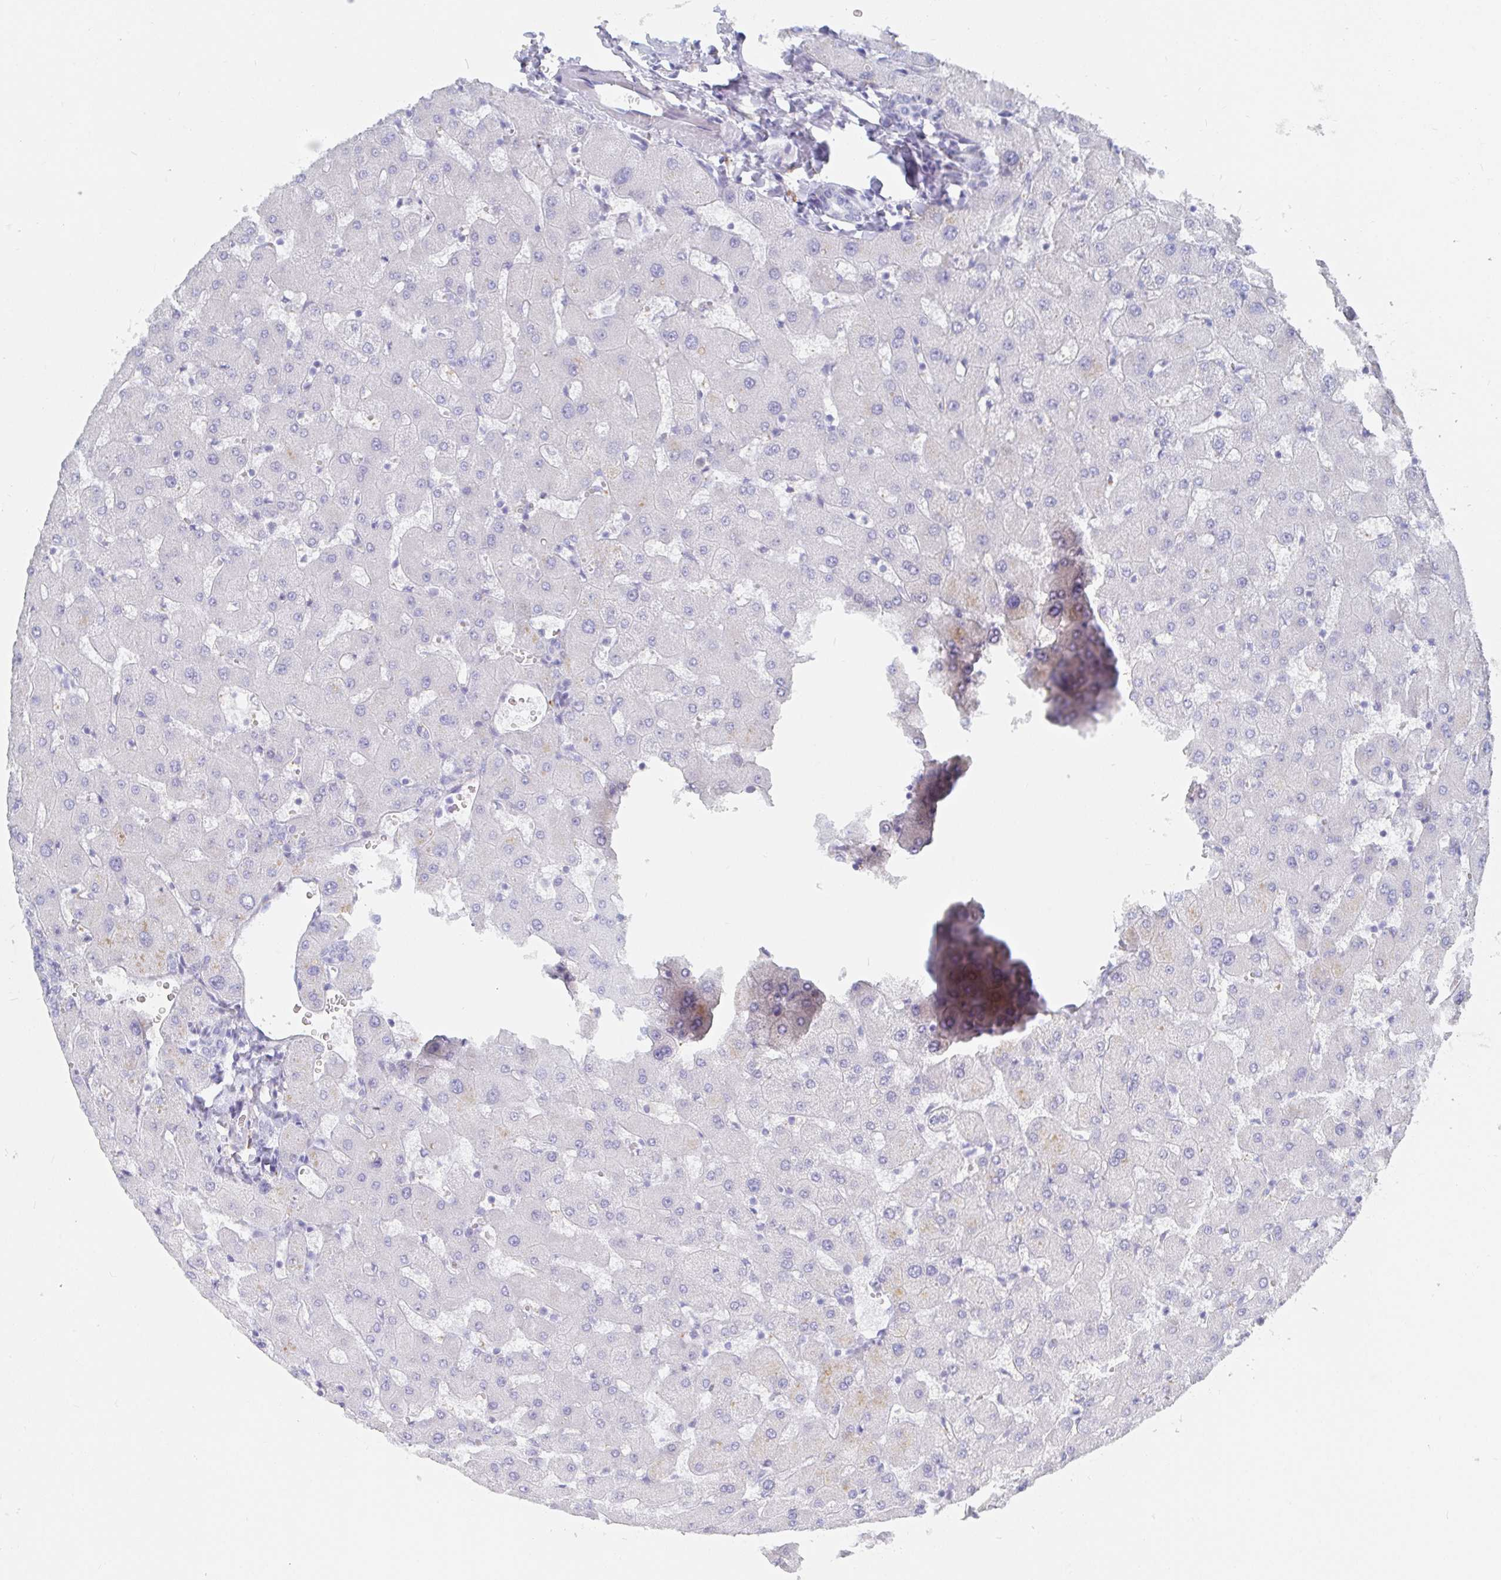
{"staining": {"intensity": "negative", "quantity": "none", "location": "none"}, "tissue": "liver", "cell_type": "Cholangiocytes", "image_type": "normal", "snomed": [{"axis": "morphology", "description": "Normal tissue, NOS"}, {"axis": "topography", "description": "Liver"}], "caption": "This micrograph is of benign liver stained with immunohistochemistry to label a protein in brown with the nuclei are counter-stained blue. There is no expression in cholangiocytes.", "gene": "OR2A1", "patient": {"sex": "female", "age": 63}}